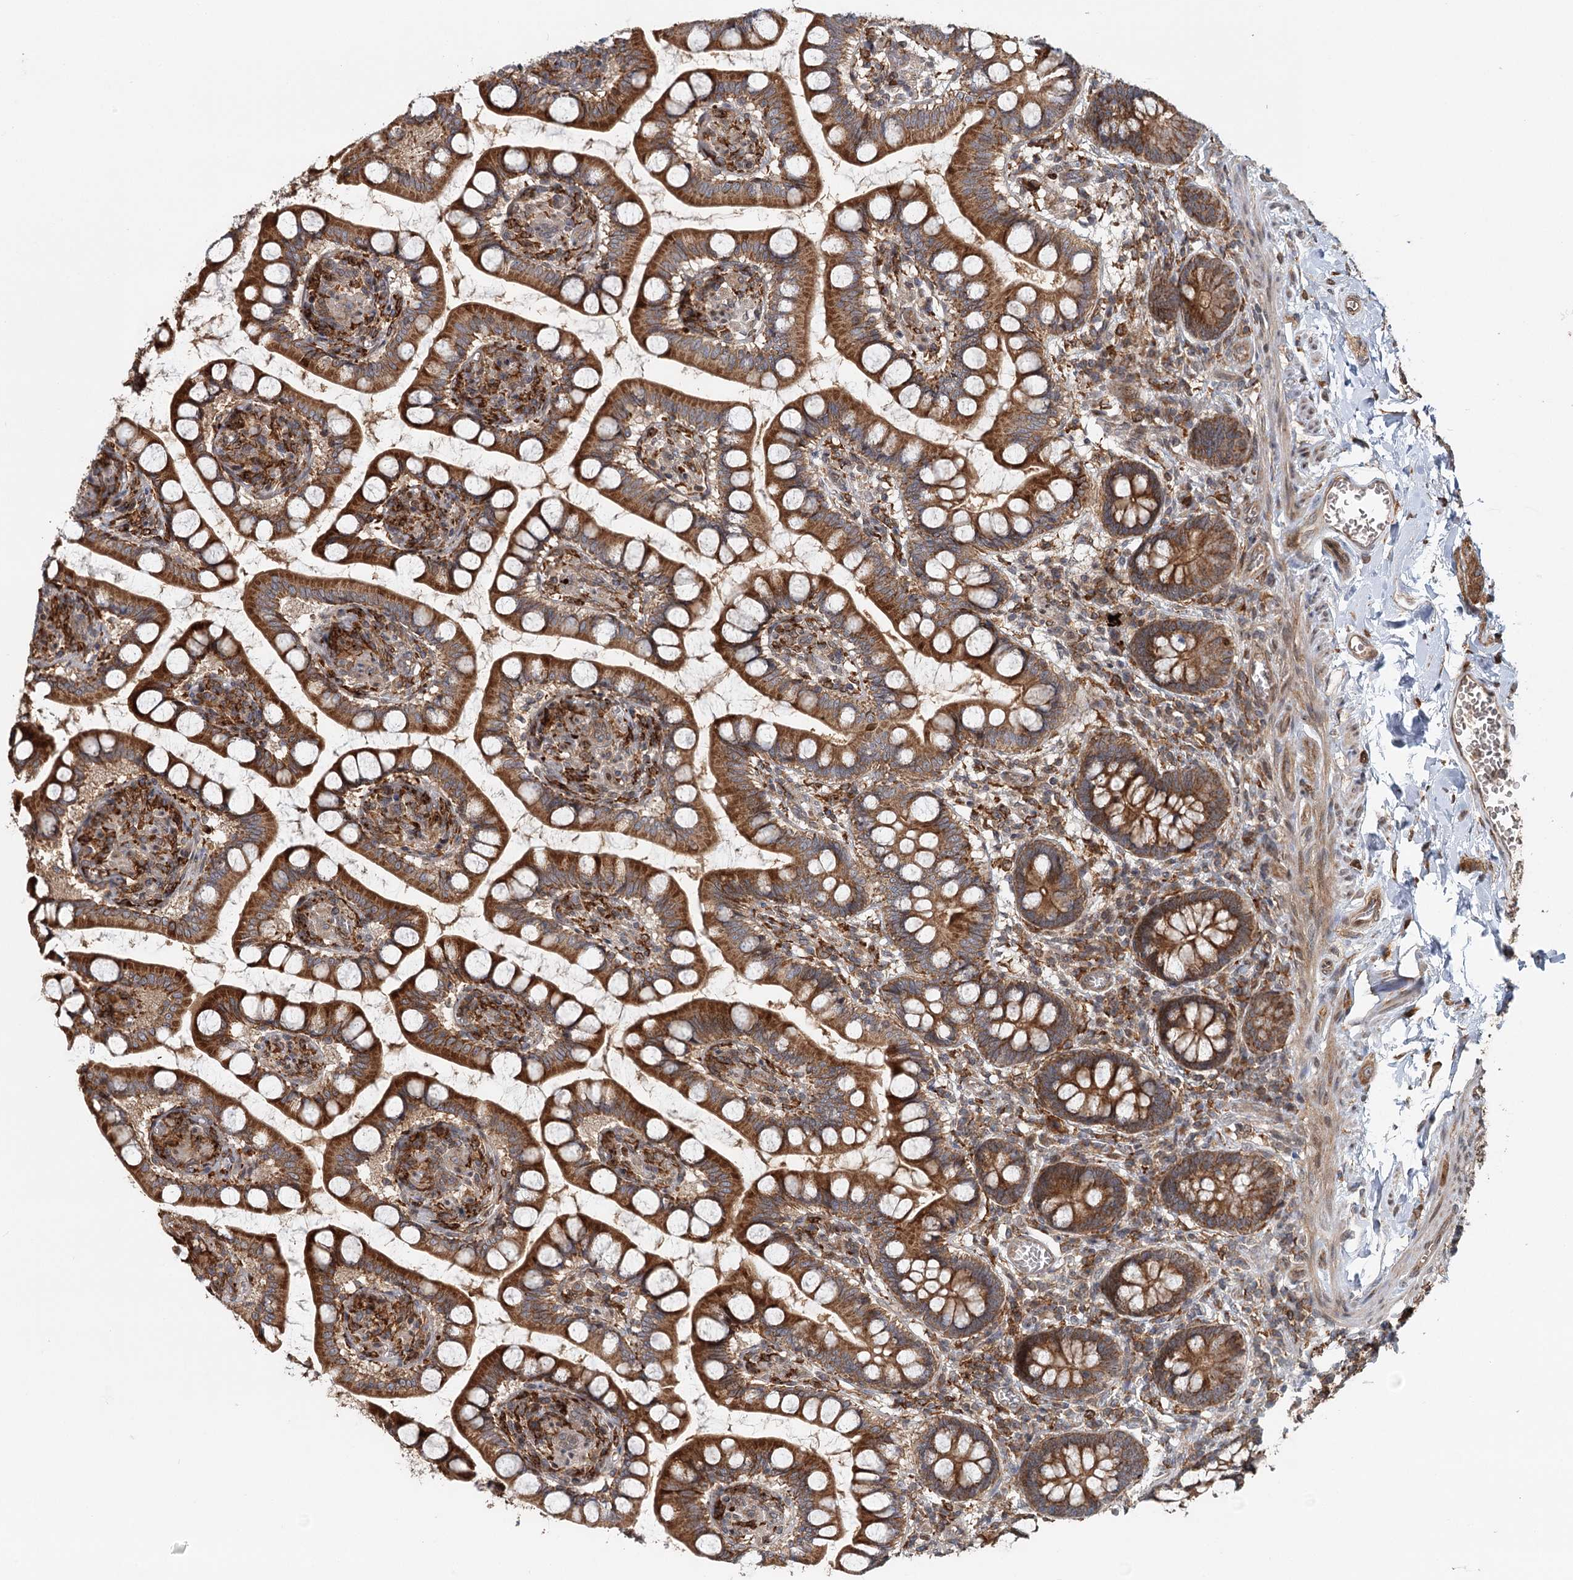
{"staining": {"intensity": "strong", "quantity": ">75%", "location": "cytoplasmic/membranous"}, "tissue": "small intestine", "cell_type": "Glandular cells", "image_type": "normal", "snomed": [{"axis": "morphology", "description": "Normal tissue, NOS"}, {"axis": "topography", "description": "Small intestine"}], "caption": "Small intestine stained with DAB (3,3'-diaminobenzidine) immunohistochemistry displays high levels of strong cytoplasmic/membranous staining in approximately >75% of glandular cells.", "gene": "RNF111", "patient": {"sex": "male", "age": 52}}